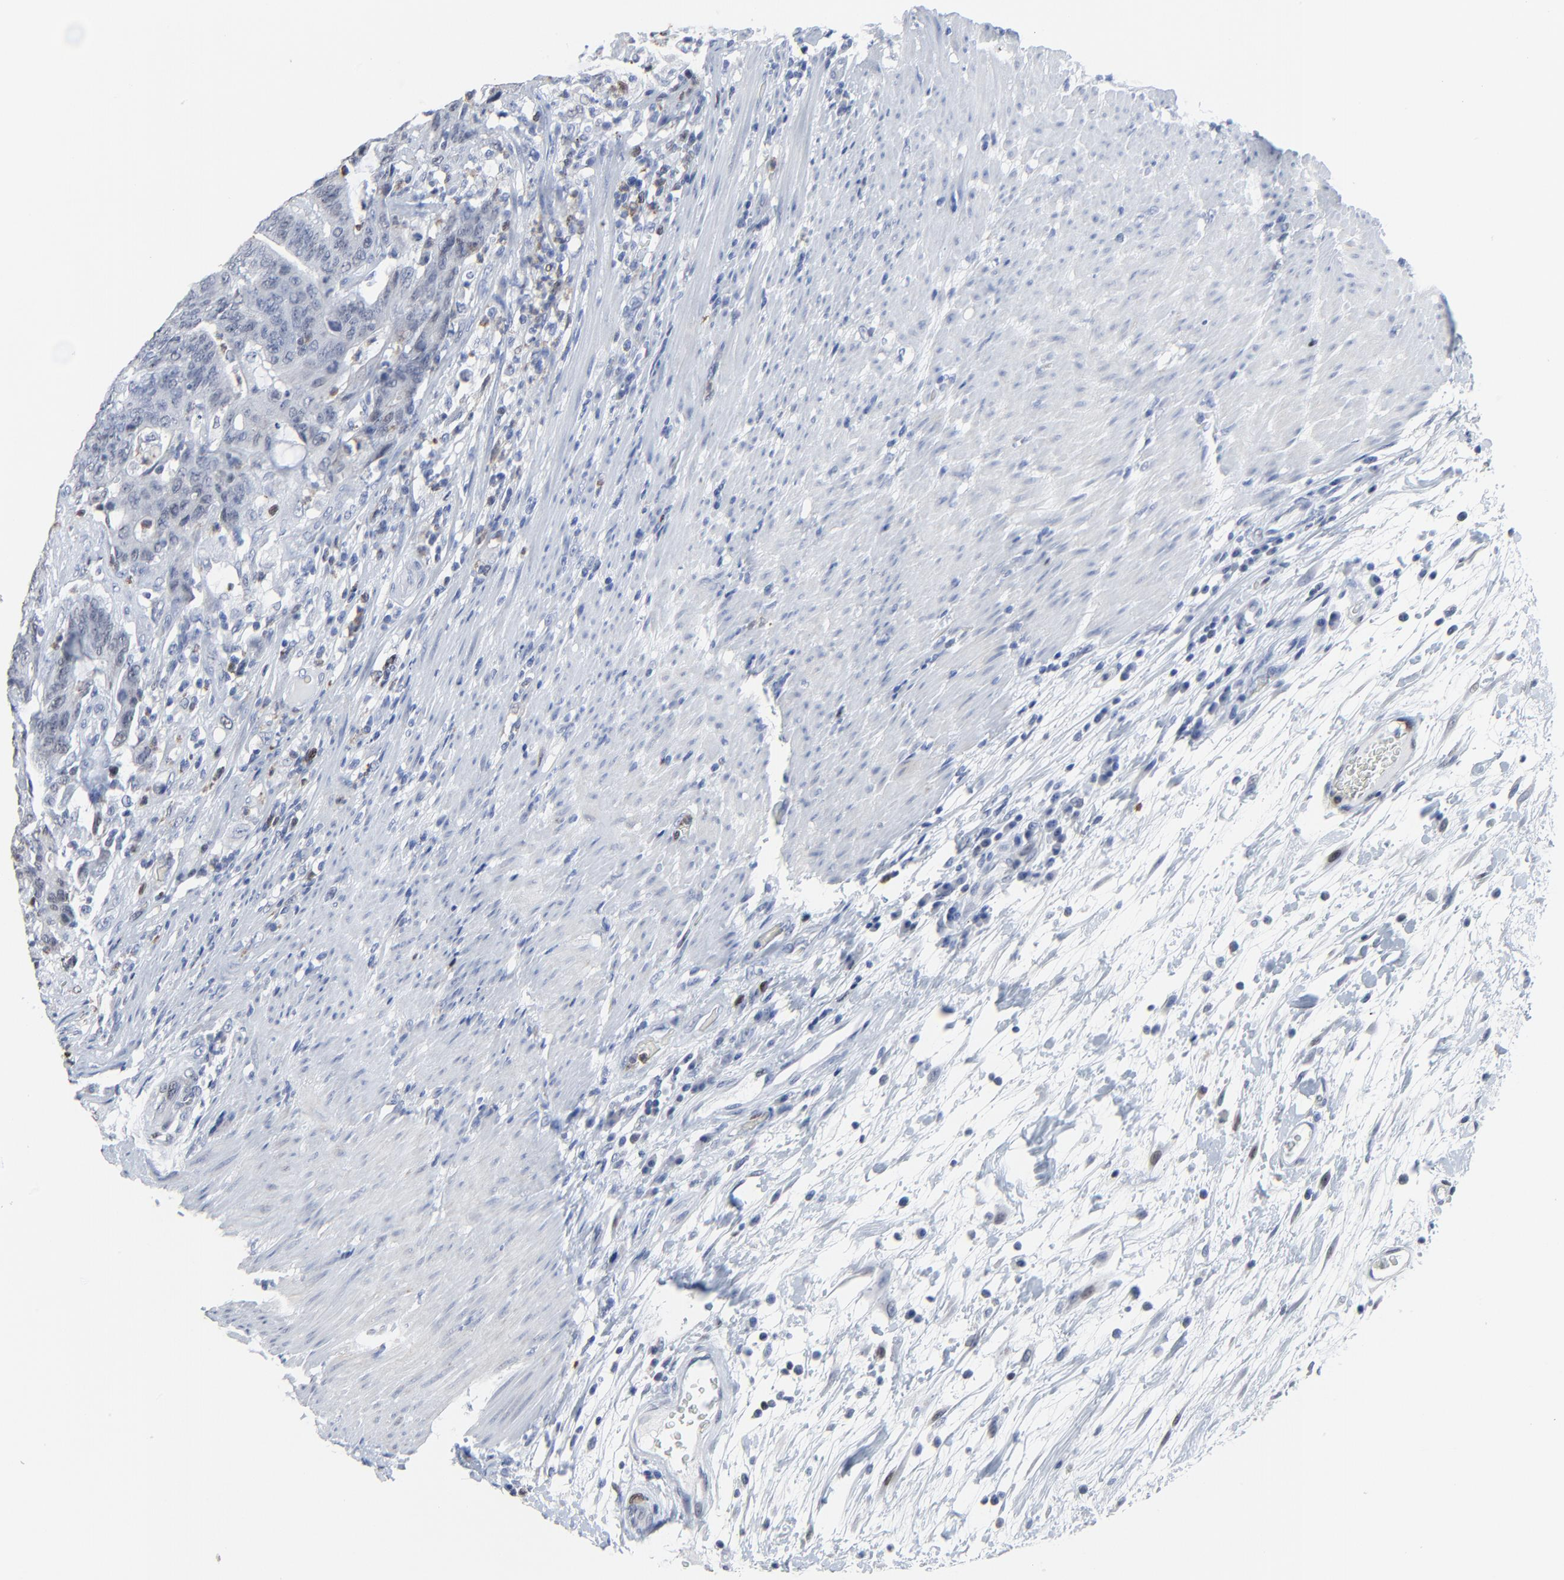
{"staining": {"intensity": "weak", "quantity": "<25%", "location": "nuclear"}, "tissue": "colorectal cancer", "cell_type": "Tumor cells", "image_type": "cancer", "snomed": [{"axis": "morphology", "description": "Adenocarcinoma, NOS"}, {"axis": "topography", "description": "Colon"}], "caption": "An IHC image of adenocarcinoma (colorectal) is shown. There is no staining in tumor cells of adenocarcinoma (colorectal).", "gene": "BIRC3", "patient": {"sex": "male", "age": 54}}